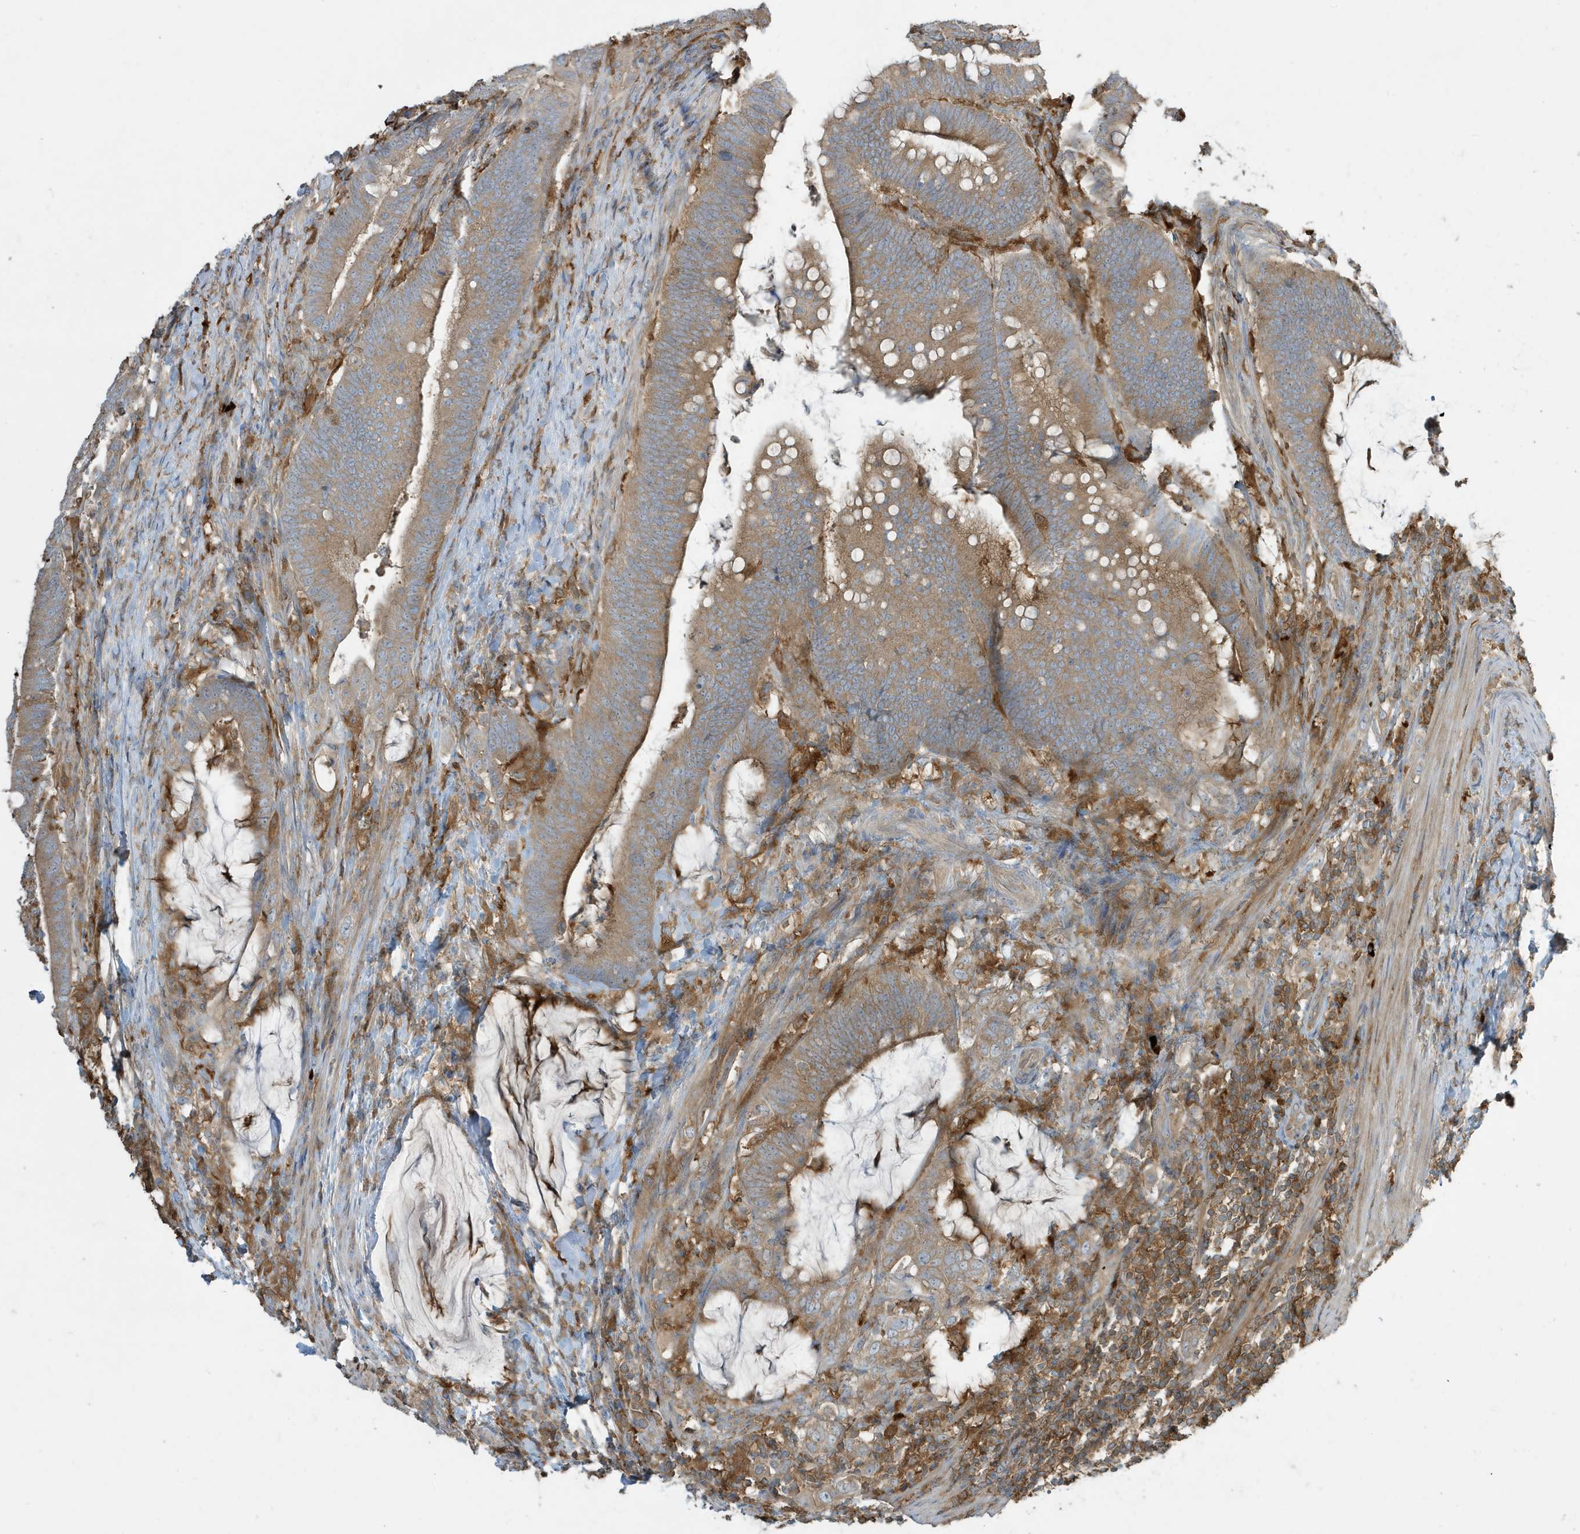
{"staining": {"intensity": "moderate", "quantity": ">75%", "location": "cytoplasmic/membranous"}, "tissue": "colorectal cancer", "cell_type": "Tumor cells", "image_type": "cancer", "snomed": [{"axis": "morphology", "description": "Adenocarcinoma, NOS"}, {"axis": "topography", "description": "Colon"}], "caption": "Moderate cytoplasmic/membranous protein expression is appreciated in approximately >75% of tumor cells in adenocarcinoma (colorectal).", "gene": "ABTB1", "patient": {"sex": "female", "age": 66}}